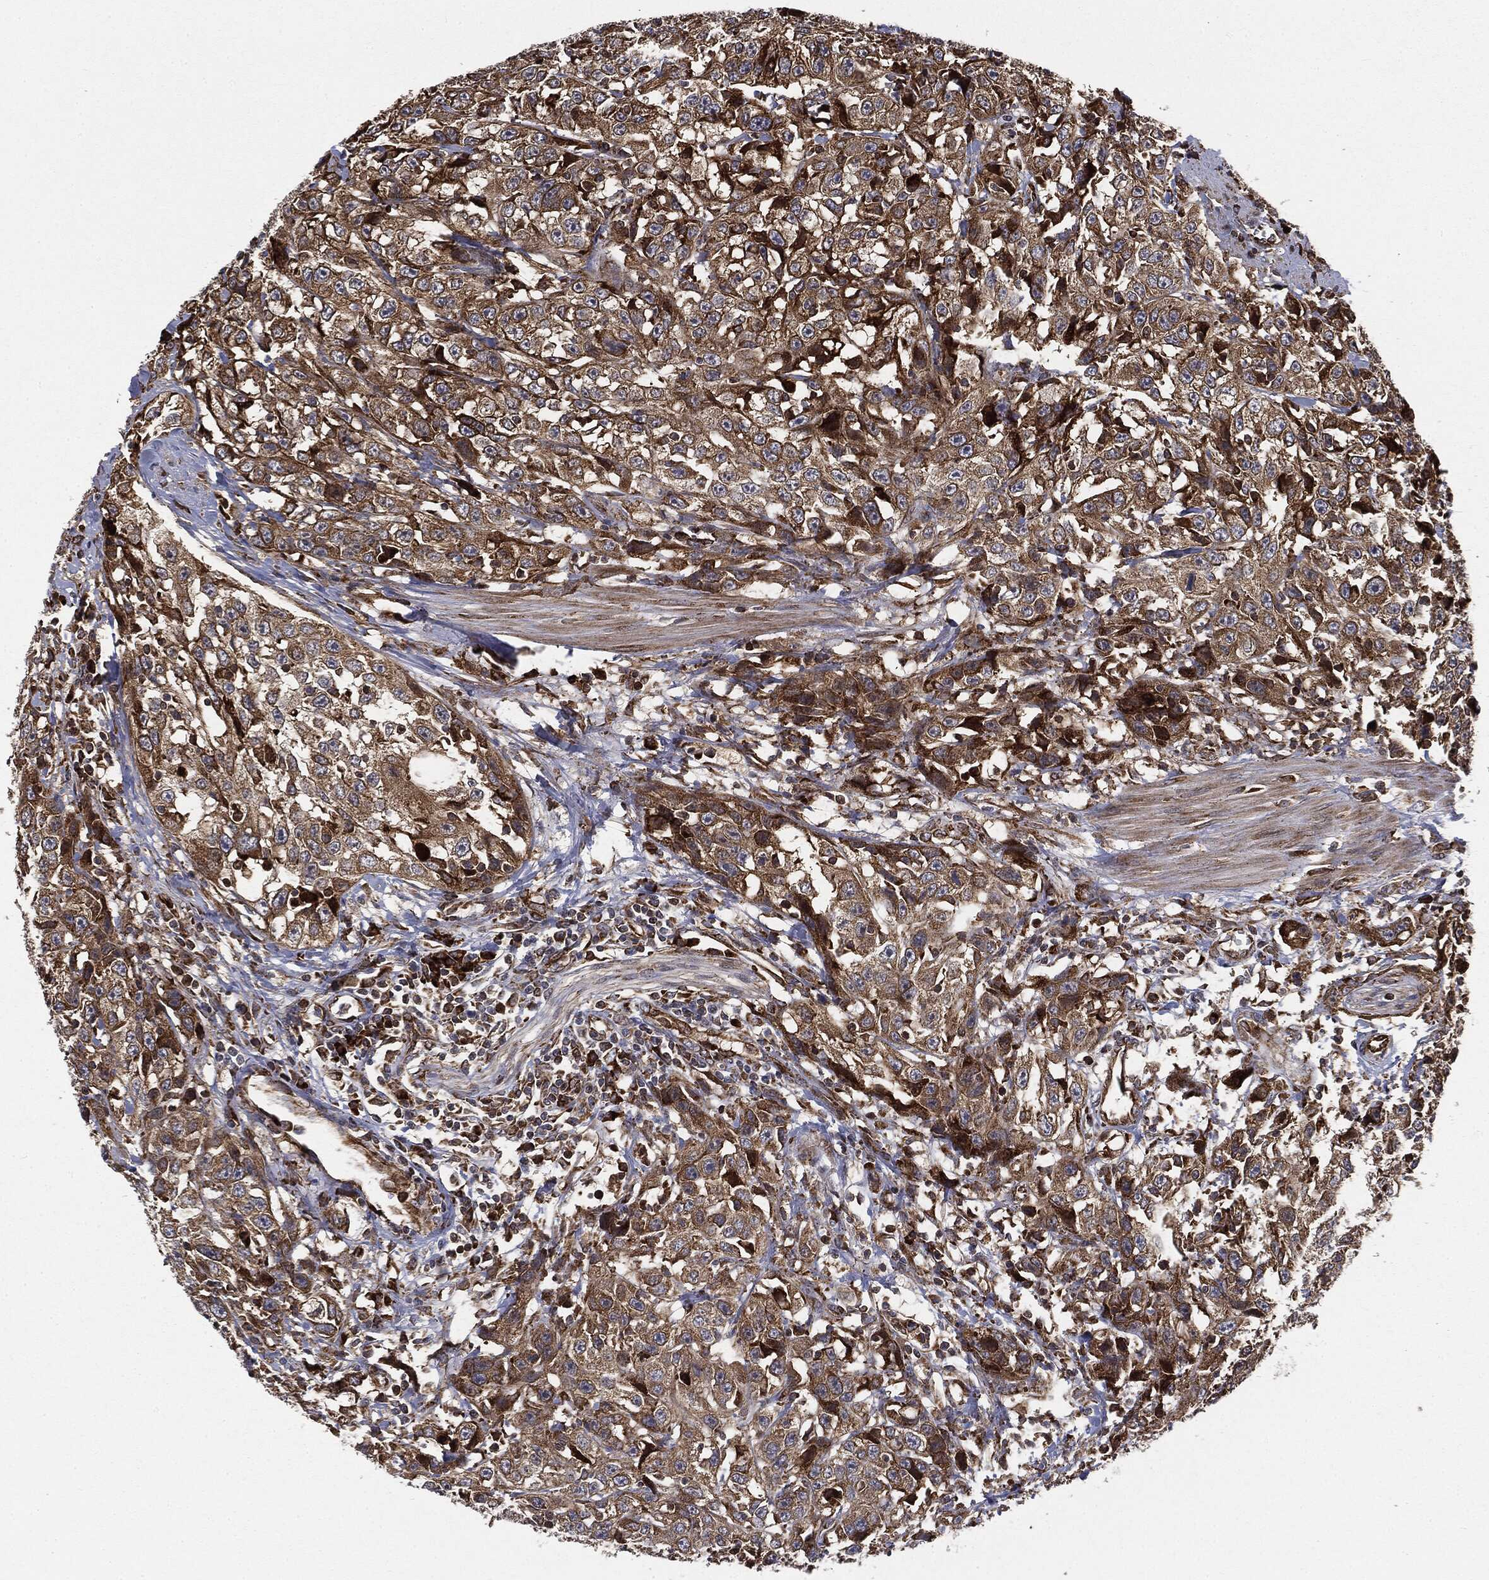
{"staining": {"intensity": "strong", "quantity": "25%-75%", "location": "cytoplasmic/membranous"}, "tissue": "urothelial cancer", "cell_type": "Tumor cells", "image_type": "cancer", "snomed": [{"axis": "morphology", "description": "Urothelial carcinoma, NOS"}, {"axis": "morphology", "description": "Urothelial carcinoma, High grade"}, {"axis": "topography", "description": "Urinary bladder"}], "caption": "Human urothelial cancer stained with a brown dye demonstrates strong cytoplasmic/membranous positive staining in about 25%-75% of tumor cells.", "gene": "CYLD", "patient": {"sex": "female", "age": 73}}